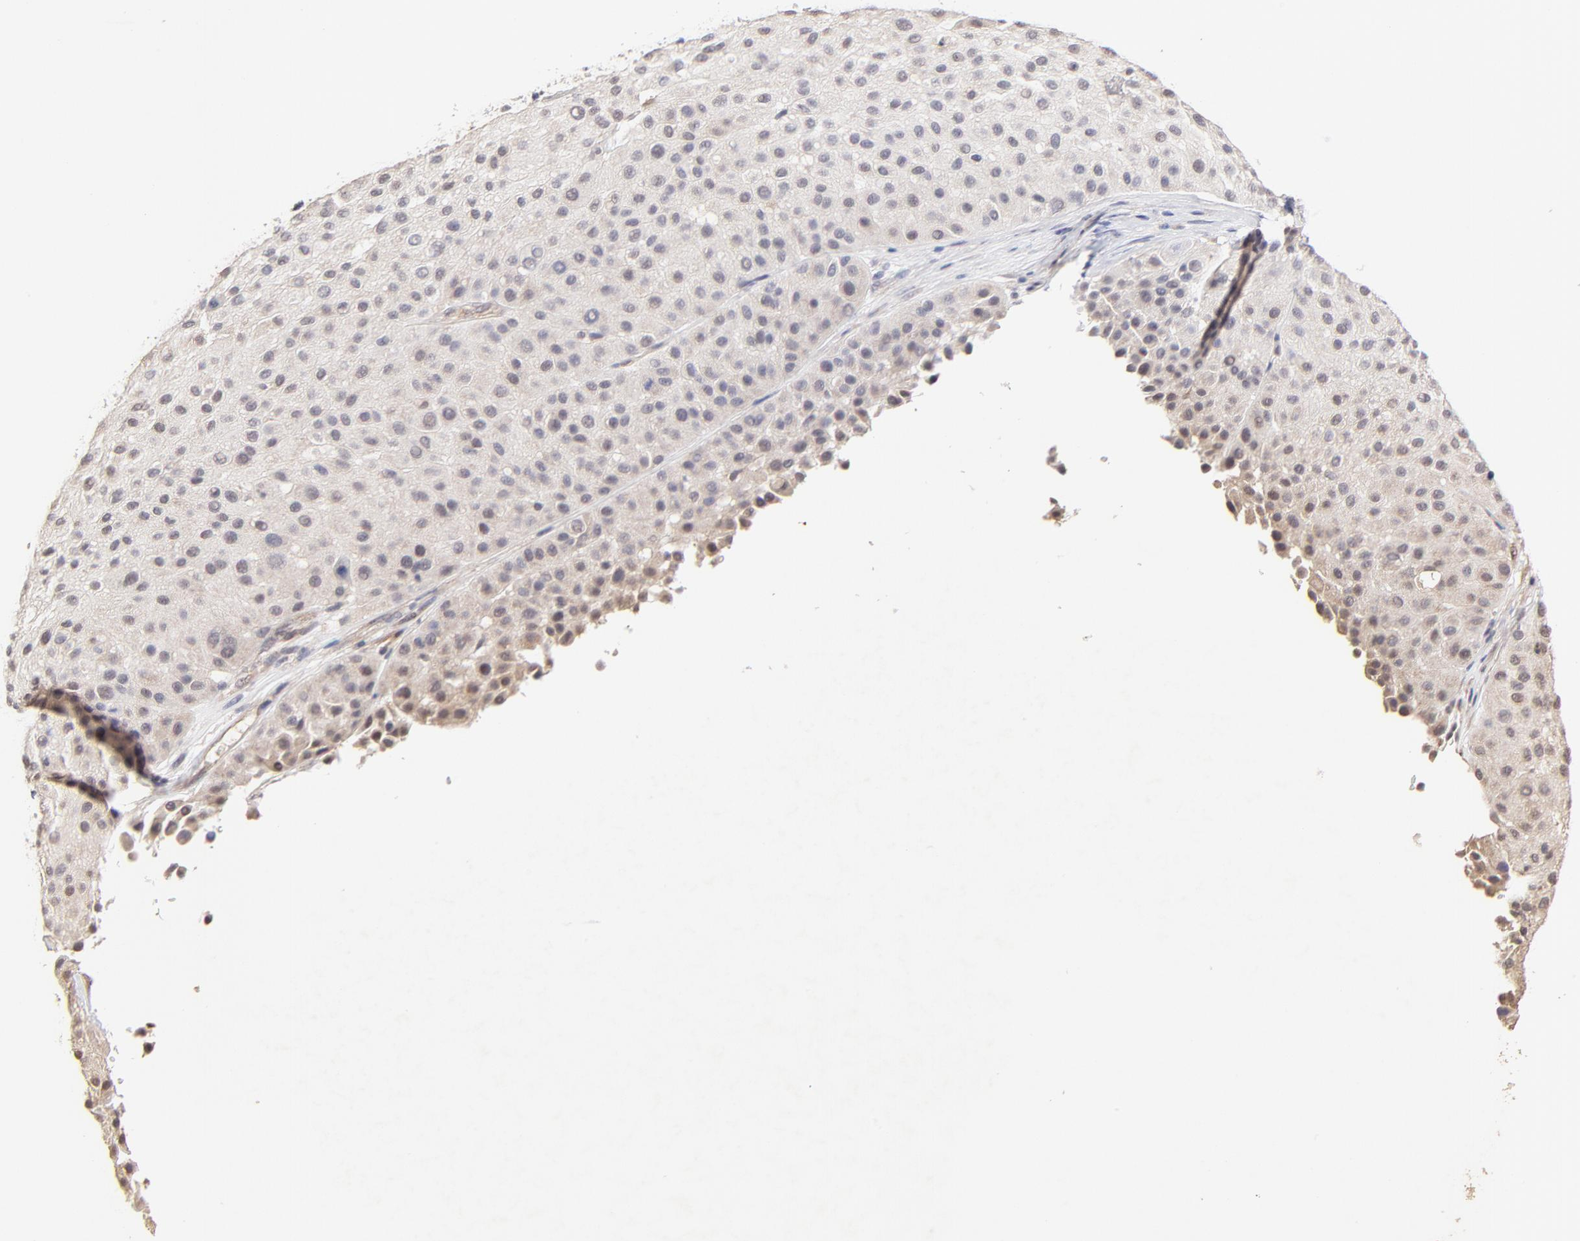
{"staining": {"intensity": "weak", "quantity": "25%-75%", "location": "cytoplasmic/membranous"}, "tissue": "melanoma", "cell_type": "Tumor cells", "image_type": "cancer", "snomed": [{"axis": "morphology", "description": "Normal tissue, NOS"}, {"axis": "morphology", "description": "Malignant melanoma, Metastatic site"}, {"axis": "topography", "description": "Skin"}], "caption": "Brown immunohistochemical staining in human malignant melanoma (metastatic site) exhibits weak cytoplasmic/membranous positivity in about 25%-75% of tumor cells.", "gene": "ZNF10", "patient": {"sex": "male", "age": 41}}